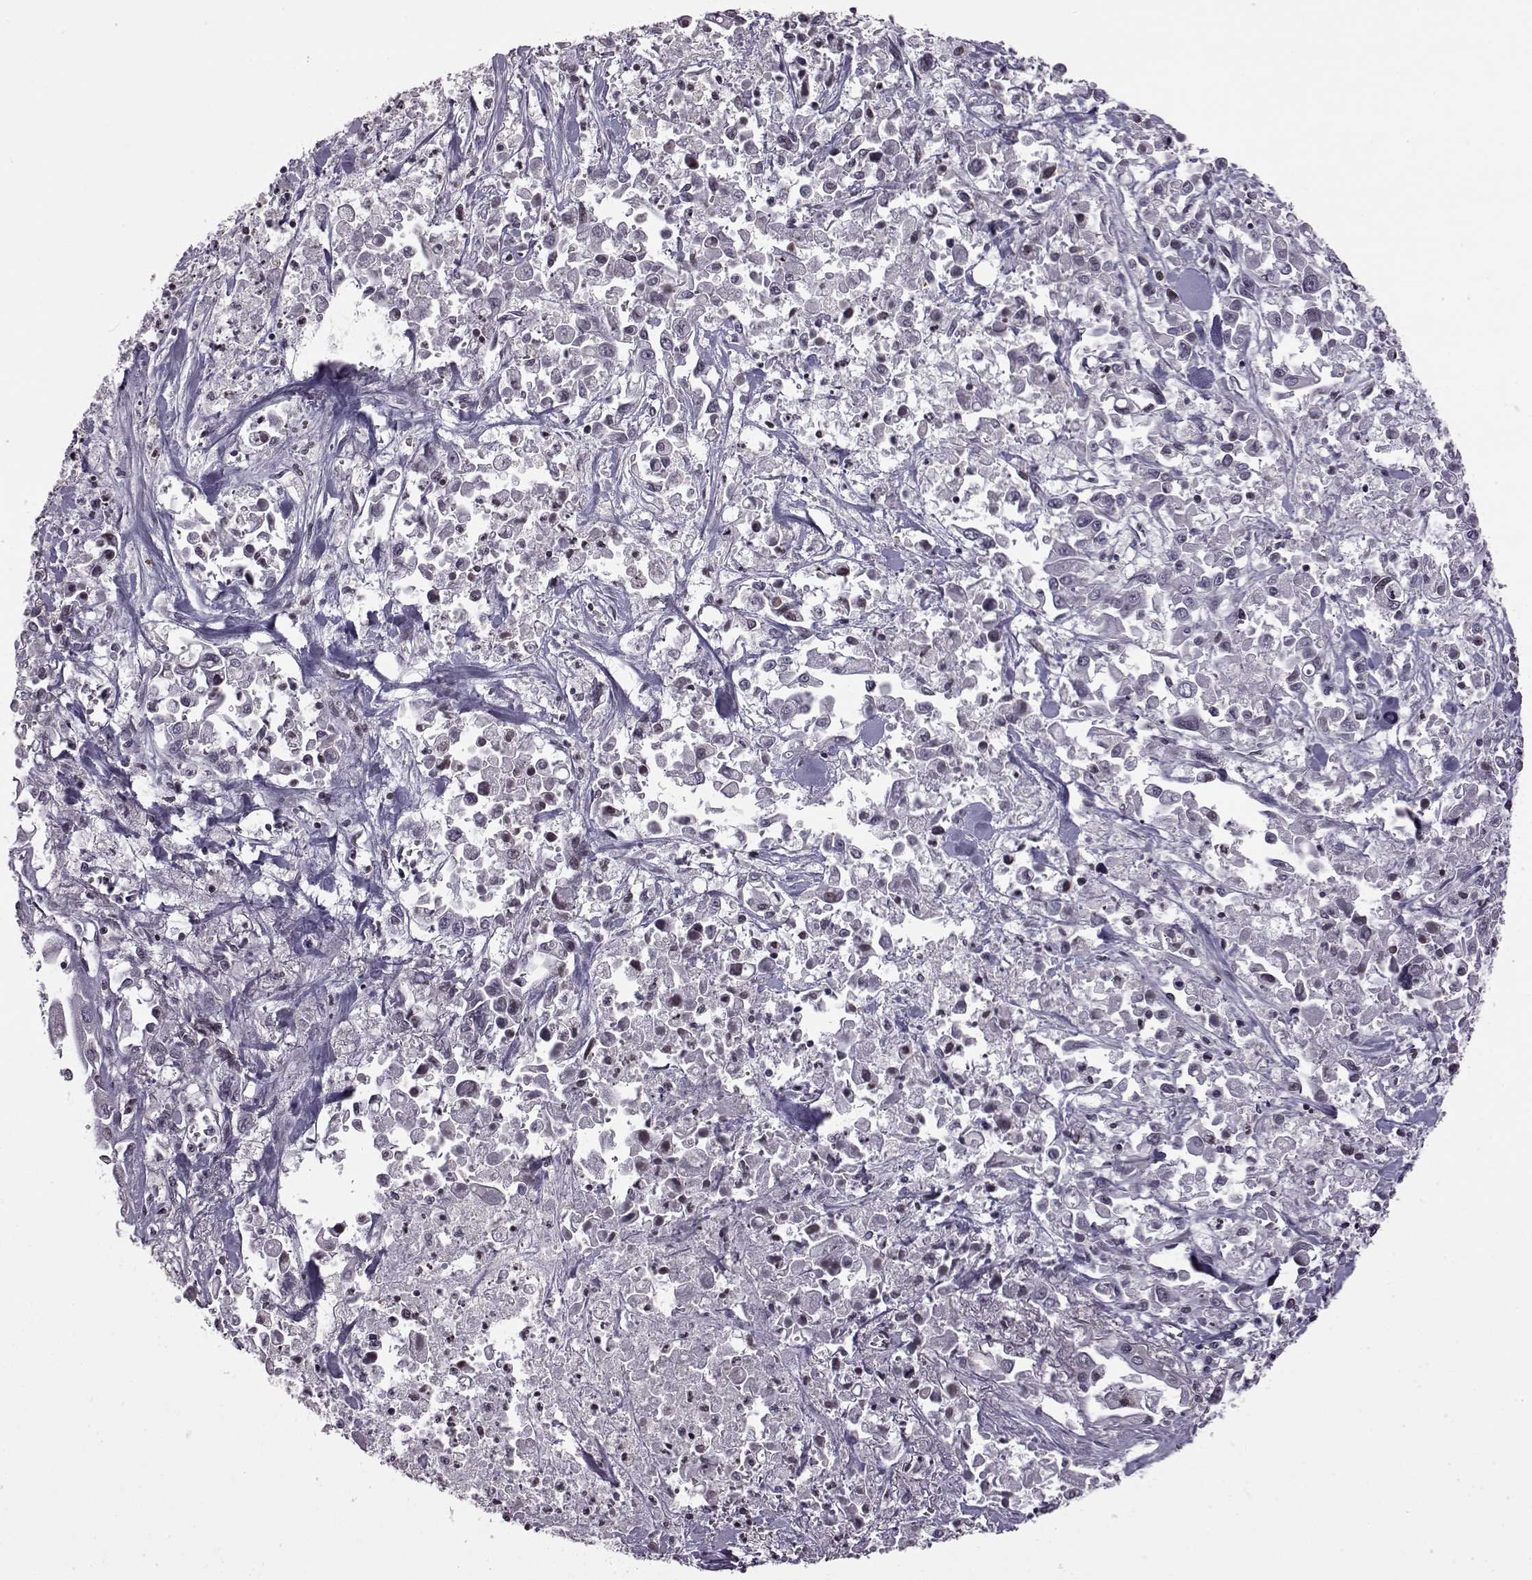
{"staining": {"intensity": "negative", "quantity": "none", "location": "none"}, "tissue": "pancreatic cancer", "cell_type": "Tumor cells", "image_type": "cancer", "snomed": [{"axis": "morphology", "description": "Adenocarcinoma, NOS"}, {"axis": "topography", "description": "Pancreas"}], "caption": "DAB (3,3'-diaminobenzidine) immunohistochemical staining of pancreatic cancer exhibits no significant expression in tumor cells. The staining was performed using DAB (3,3'-diaminobenzidine) to visualize the protein expression in brown, while the nuclei were stained in blue with hematoxylin (Magnification: 20x).", "gene": "GAL", "patient": {"sex": "female", "age": 83}}